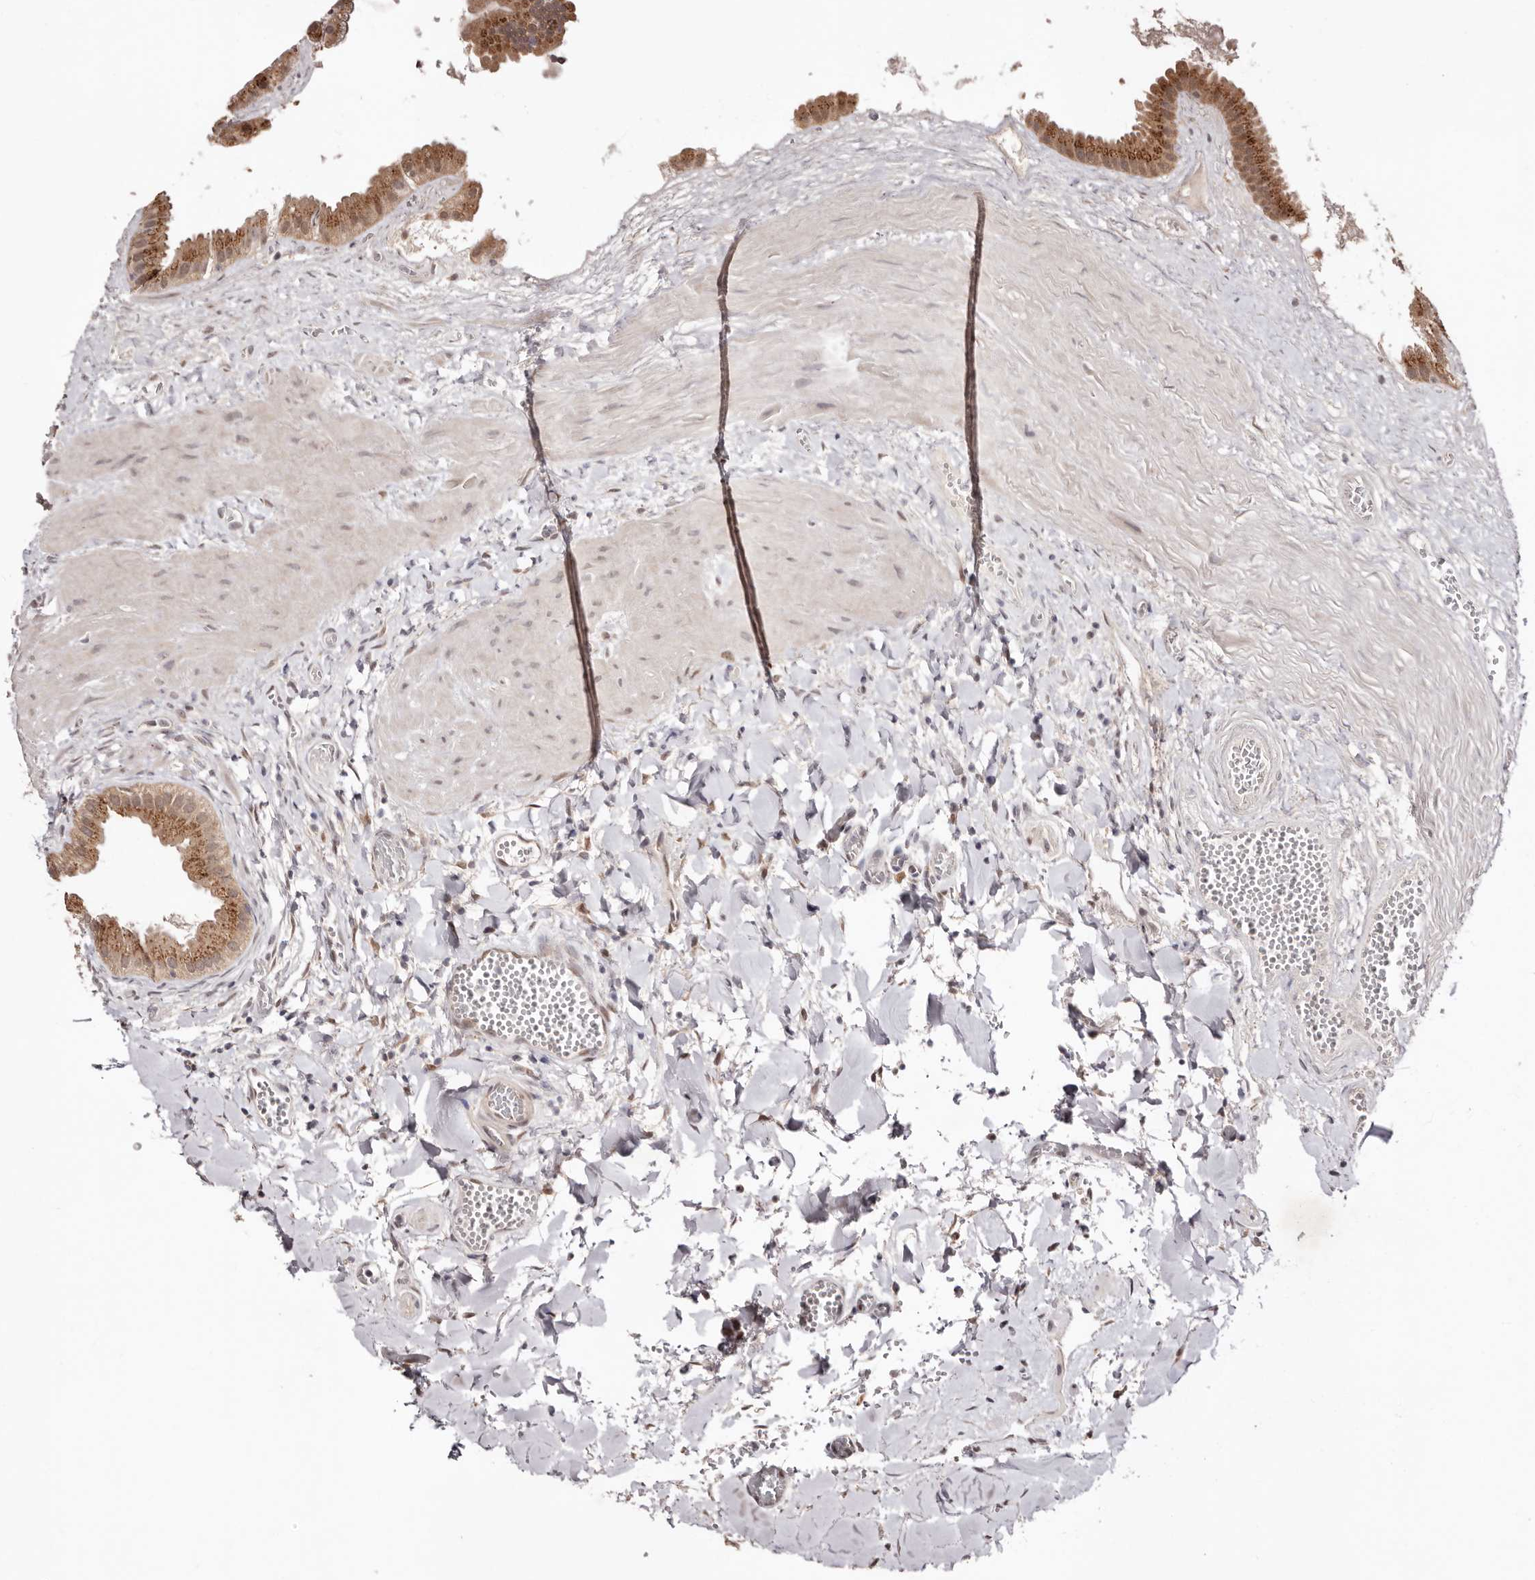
{"staining": {"intensity": "strong", "quantity": ">75%", "location": "cytoplasmic/membranous"}, "tissue": "gallbladder", "cell_type": "Glandular cells", "image_type": "normal", "snomed": [{"axis": "morphology", "description": "Normal tissue, NOS"}, {"axis": "topography", "description": "Gallbladder"}], "caption": "Benign gallbladder demonstrates strong cytoplasmic/membranous expression in approximately >75% of glandular cells.", "gene": "EGR3", "patient": {"sex": "male", "age": 55}}